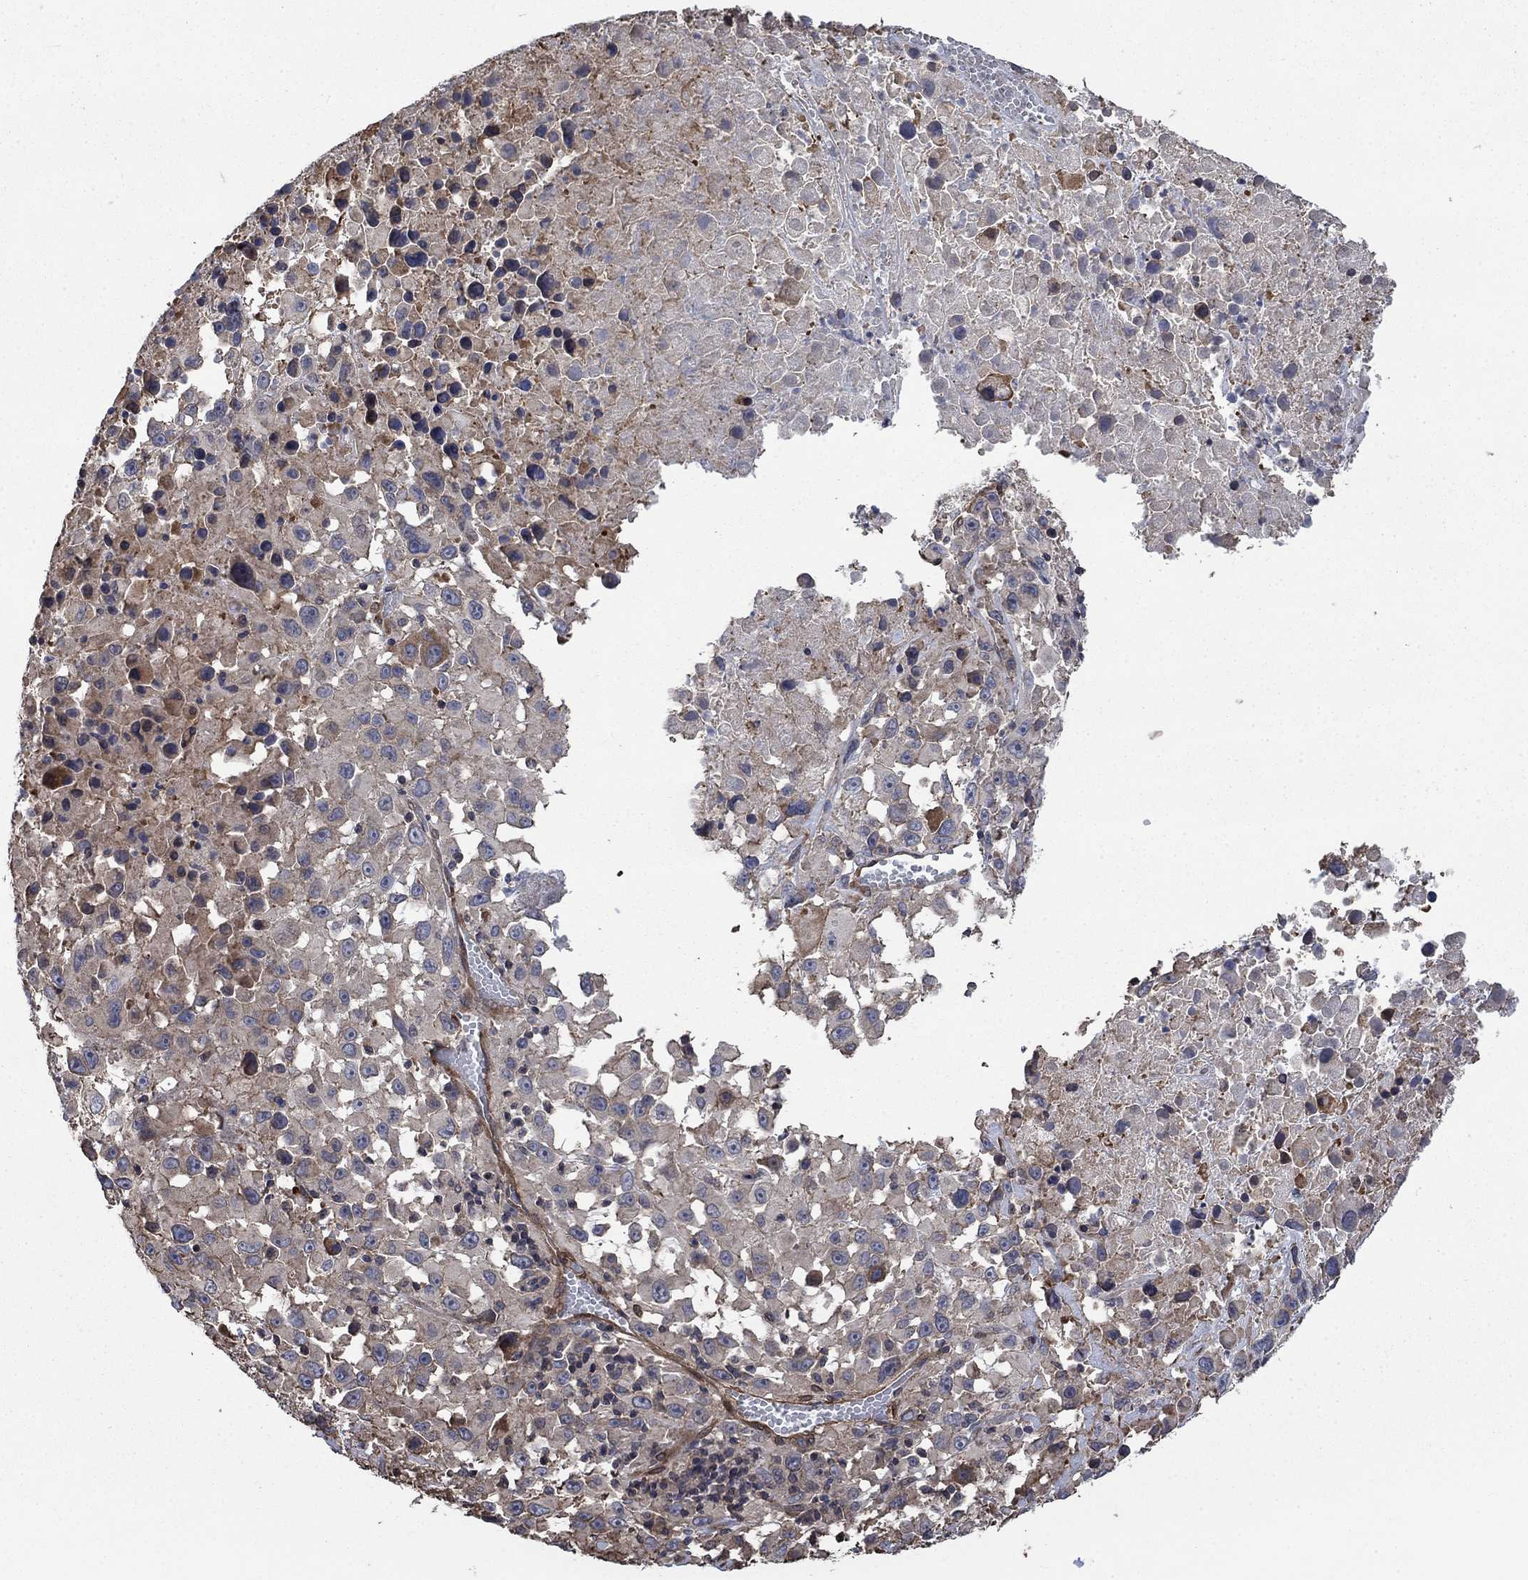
{"staining": {"intensity": "moderate", "quantity": "<25%", "location": "cytoplasmic/membranous"}, "tissue": "melanoma", "cell_type": "Tumor cells", "image_type": "cancer", "snomed": [{"axis": "morphology", "description": "Malignant melanoma, Metastatic site"}, {"axis": "topography", "description": "Lymph node"}], "caption": "IHC staining of malignant melanoma (metastatic site), which exhibits low levels of moderate cytoplasmic/membranous positivity in approximately <25% of tumor cells indicating moderate cytoplasmic/membranous protein expression. The staining was performed using DAB (brown) for protein detection and nuclei were counterstained in hematoxylin (blue).", "gene": "PDE3A", "patient": {"sex": "male", "age": 50}}